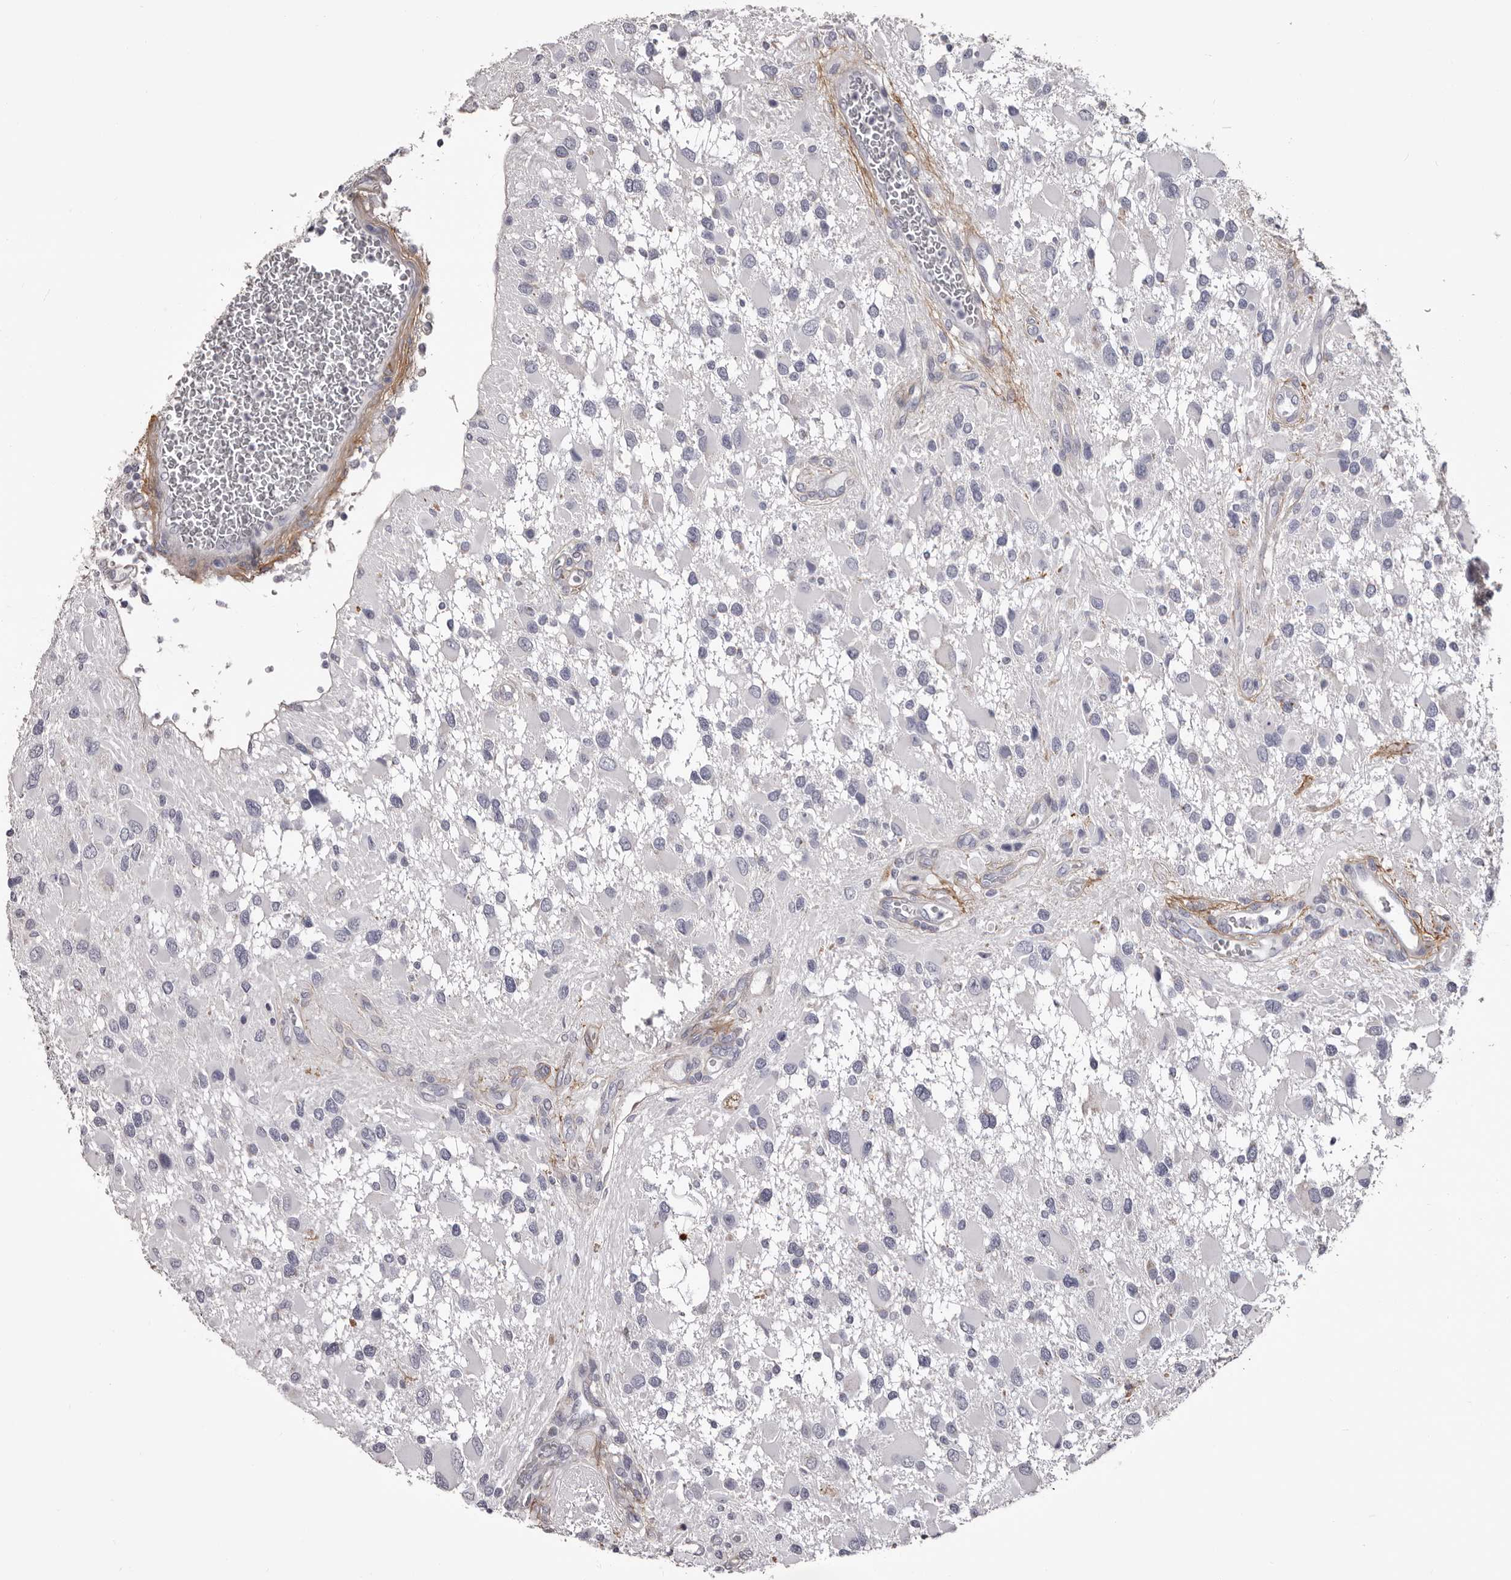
{"staining": {"intensity": "negative", "quantity": "none", "location": "none"}, "tissue": "glioma", "cell_type": "Tumor cells", "image_type": "cancer", "snomed": [{"axis": "morphology", "description": "Glioma, malignant, High grade"}, {"axis": "topography", "description": "Brain"}], "caption": "High magnification brightfield microscopy of glioma stained with DAB (brown) and counterstained with hematoxylin (blue): tumor cells show no significant expression. (DAB immunohistochemistry with hematoxylin counter stain).", "gene": "COL6A1", "patient": {"sex": "male", "age": 53}}